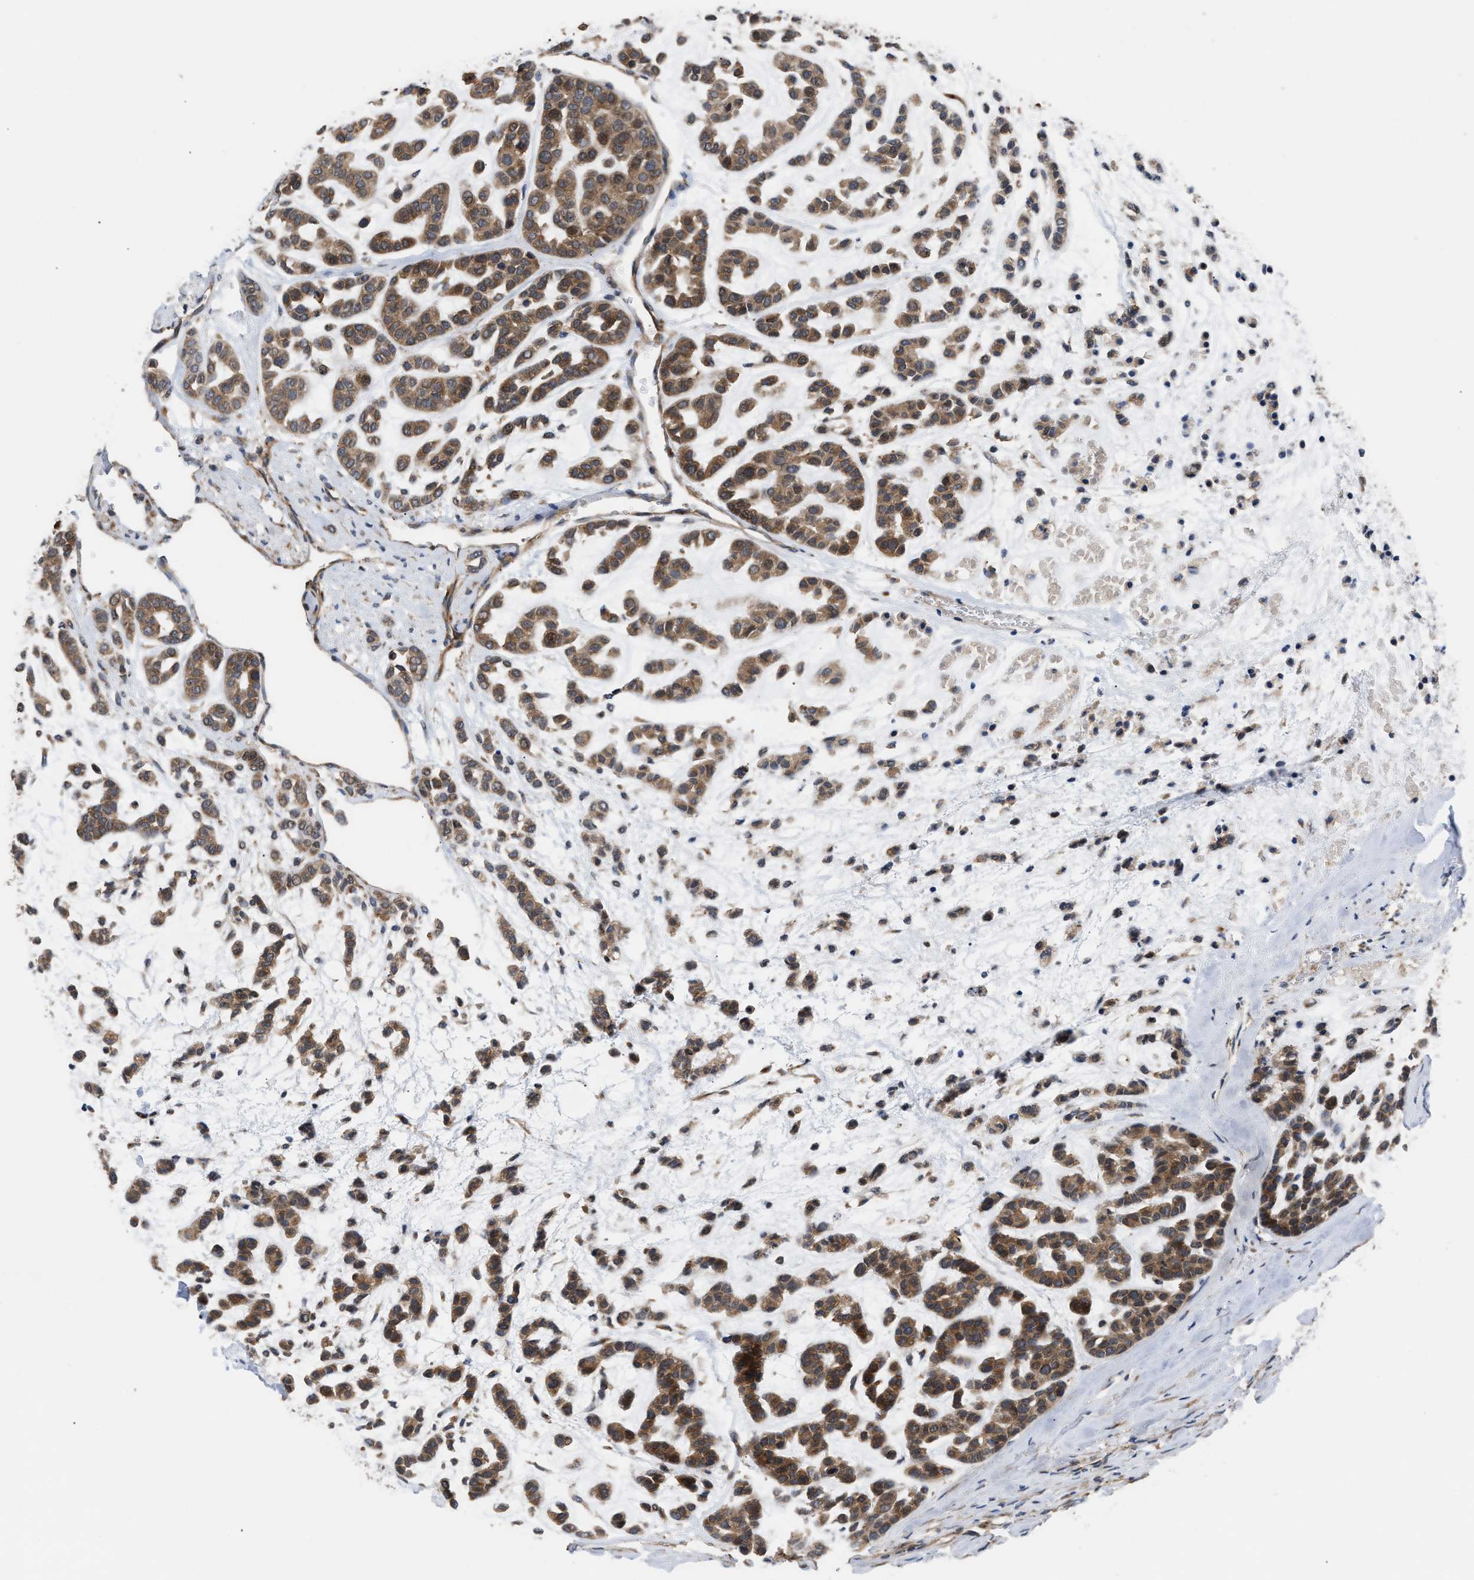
{"staining": {"intensity": "moderate", "quantity": ">75%", "location": "cytoplasmic/membranous"}, "tissue": "head and neck cancer", "cell_type": "Tumor cells", "image_type": "cancer", "snomed": [{"axis": "morphology", "description": "Adenocarcinoma, NOS"}, {"axis": "morphology", "description": "Adenoma, NOS"}, {"axis": "topography", "description": "Head-Neck"}], "caption": "IHC of head and neck adenocarcinoma reveals medium levels of moderate cytoplasmic/membranous positivity in approximately >75% of tumor cells.", "gene": "LAPTM4B", "patient": {"sex": "female", "age": 55}}